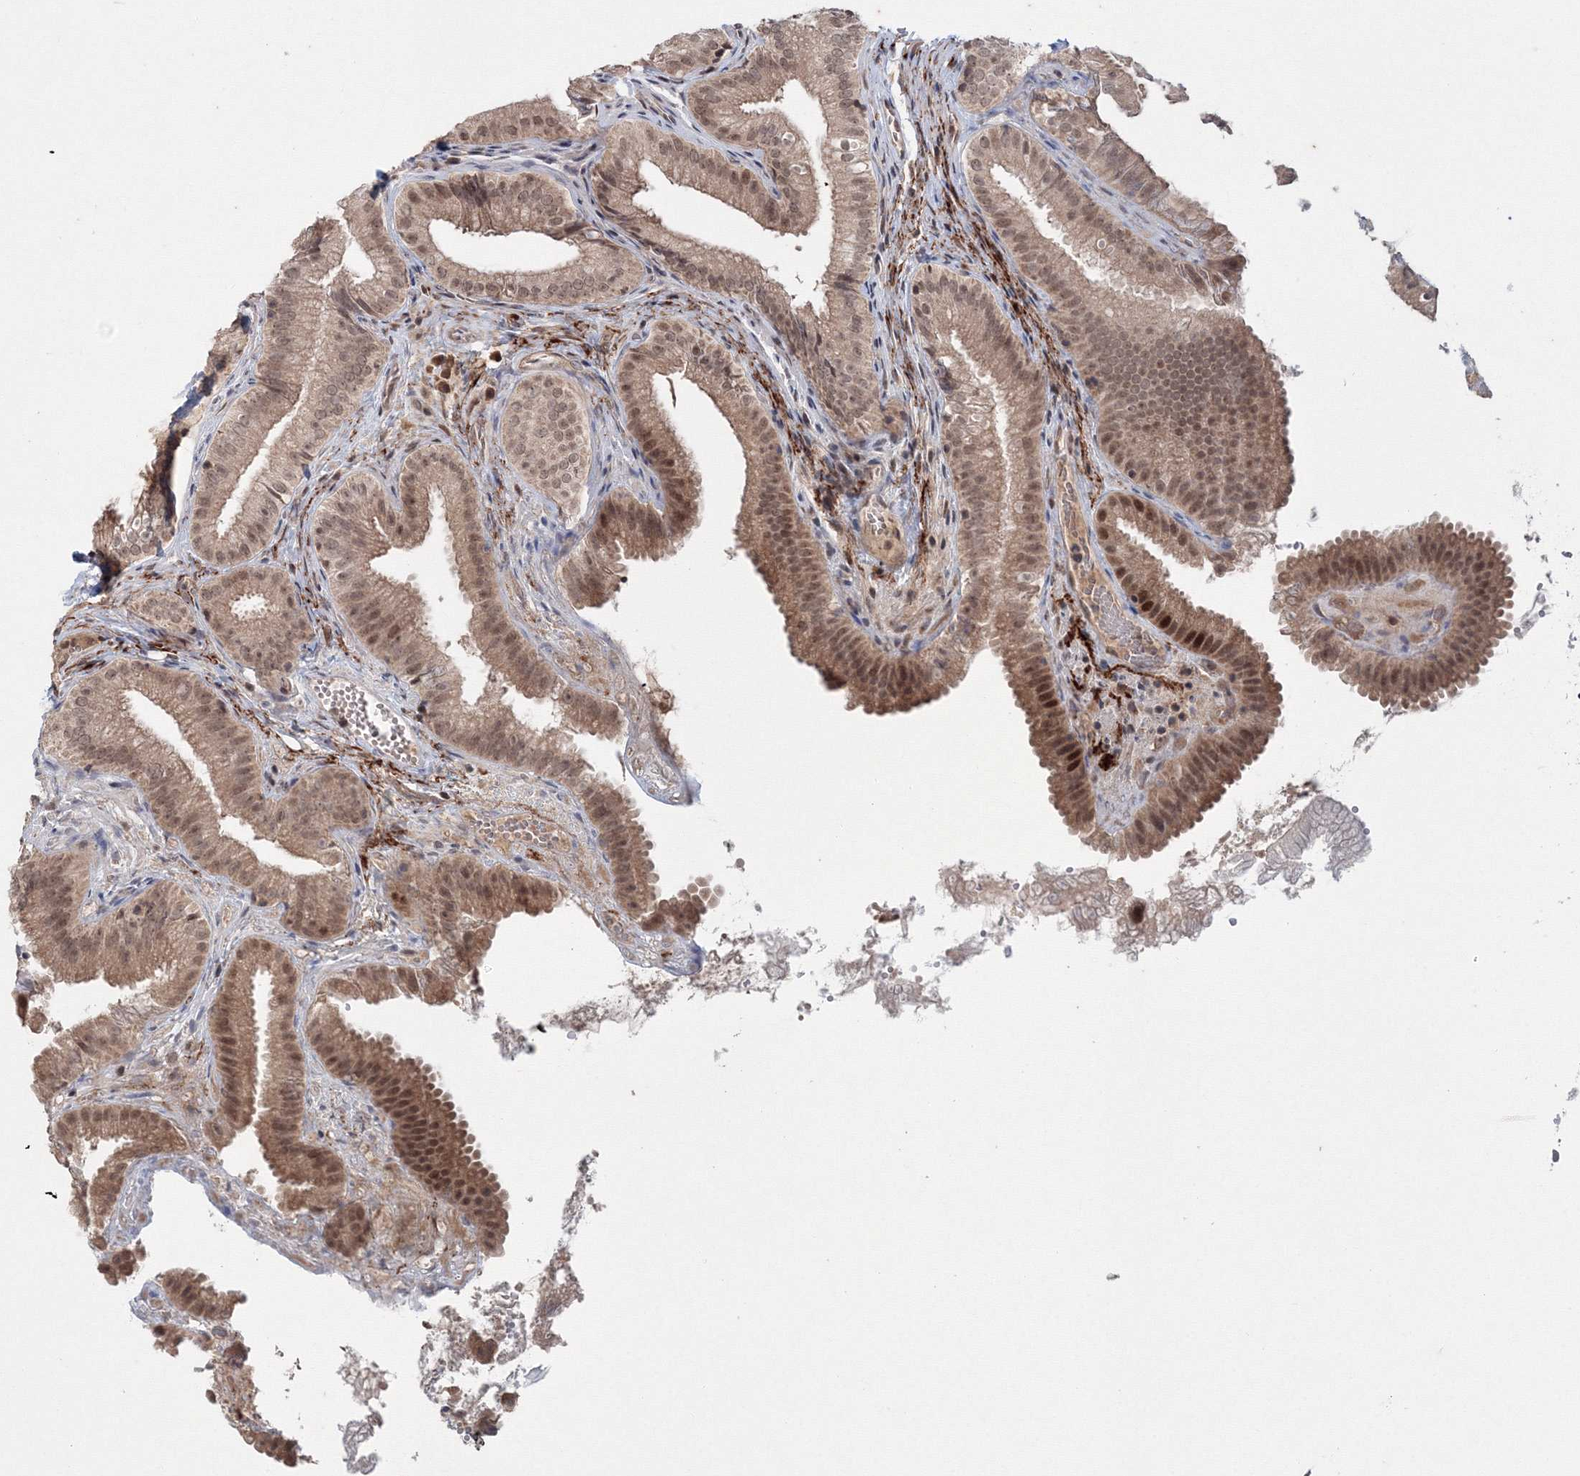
{"staining": {"intensity": "moderate", "quantity": "25%-75%", "location": "cytoplasmic/membranous,nuclear"}, "tissue": "gallbladder", "cell_type": "Glandular cells", "image_type": "normal", "snomed": [{"axis": "morphology", "description": "Normal tissue, NOS"}, {"axis": "topography", "description": "Gallbladder"}], "caption": "Normal gallbladder reveals moderate cytoplasmic/membranous,nuclear staining in approximately 25%-75% of glandular cells.", "gene": "NOA1", "patient": {"sex": "female", "age": 30}}